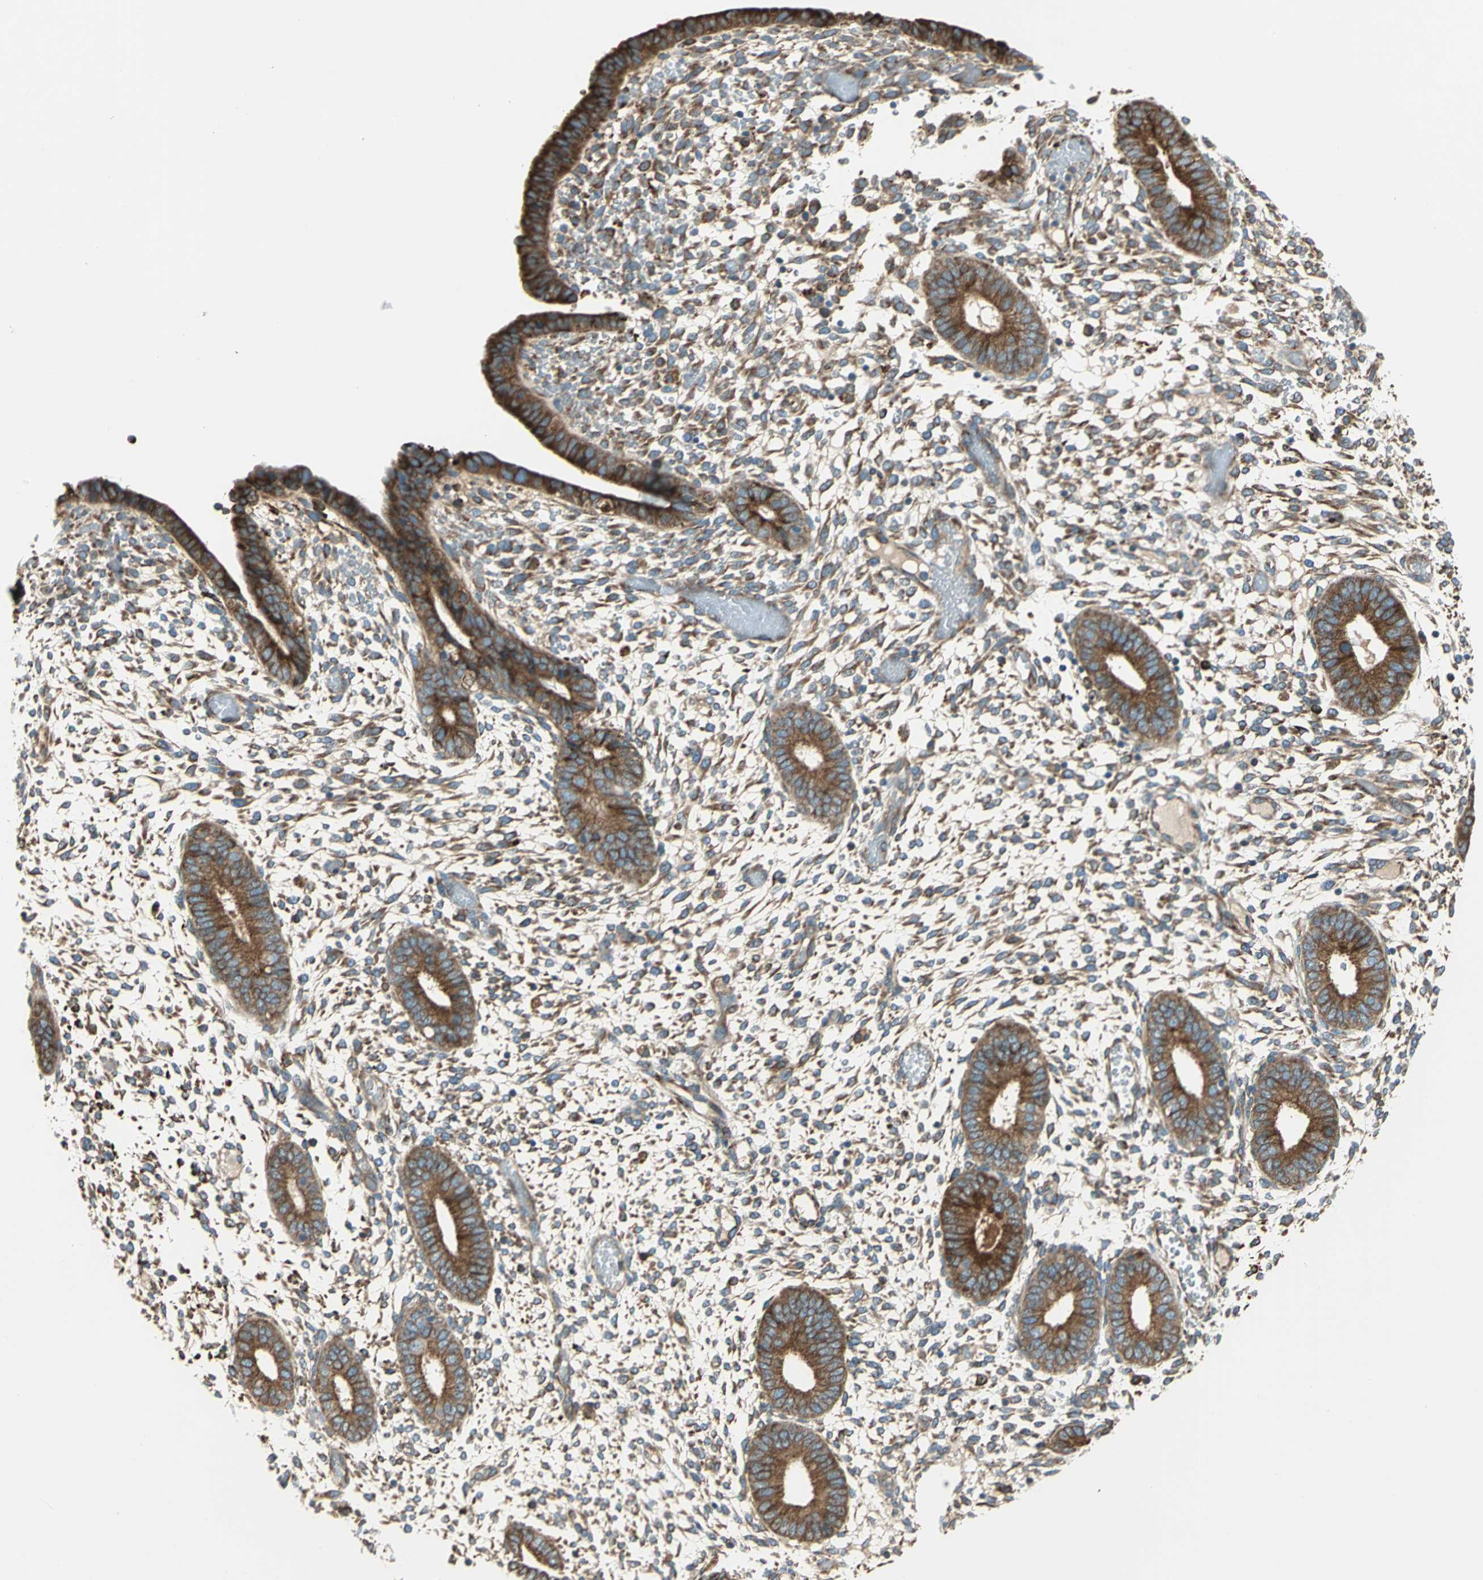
{"staining": {"intensity": "moderate", "quantity": ">75%", "location": "cytoplasmic/membranous"}, "tissue": "endometrium", "cell_type": "Cells in endometrial stroma", "image_type": "normal", "snomed": [{"axis": "morphology", "description": "Normal tissue, NOS"}, {"axis": "topography", "description": "Endometrium"}], "caption": "The photomicrograph shows a brown stain indicating the presence of a protein in the cytoplasmic/membranous of cells in endometrial stroma in endometrium. (DAB = brown stain, brightfield microscopy at high magnification).", "gene": "PDIA4", "patient": {"sex": "female", "age": 42}}